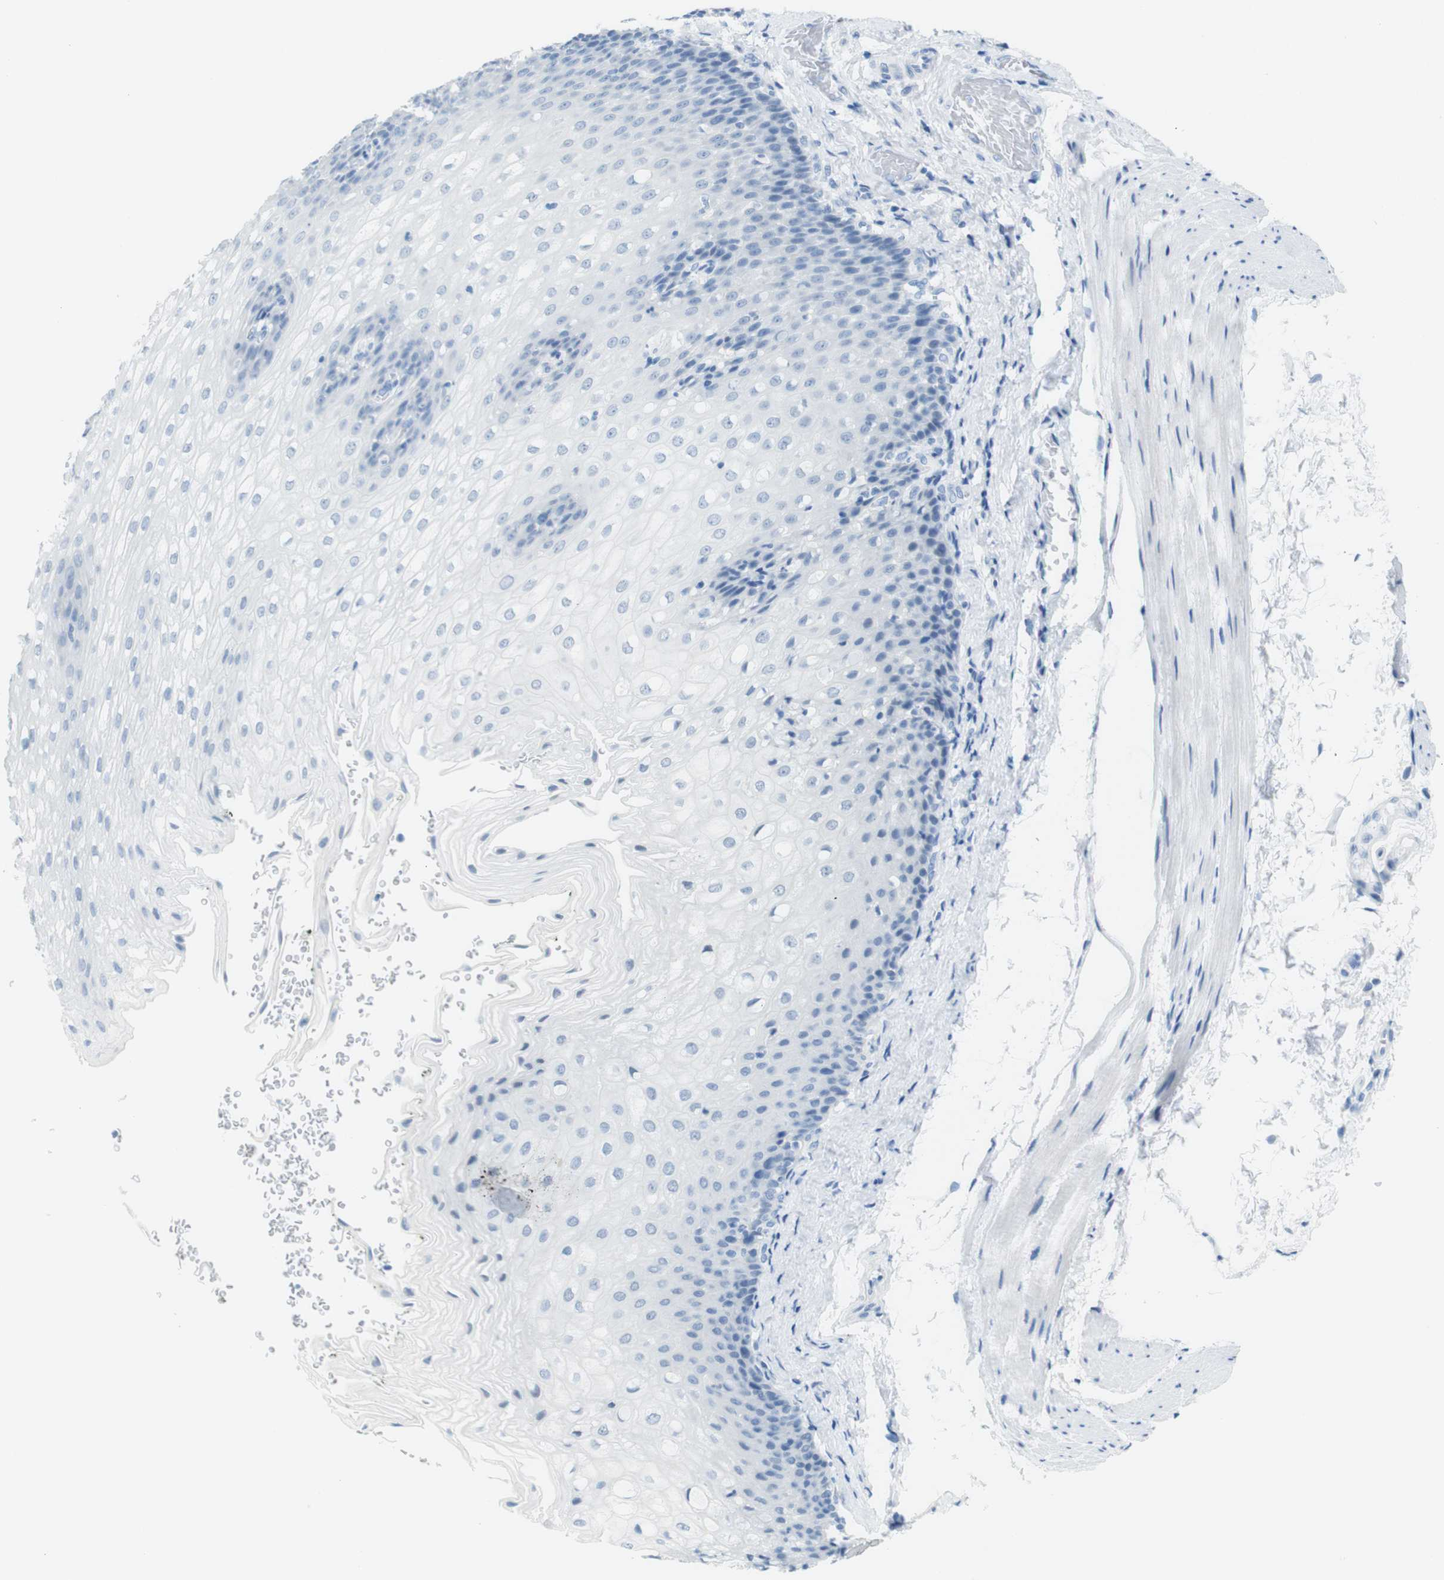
{"staining": {"intensity": "negative", "quantity": "none", "location": "none"}, "tissue": "esophagus", "cell_type": "Squamous epithelial cells", "image_type": "normal", "snomed": [{"axis": "morphology", "description": "Normal tissue, NOS"}, {"axis": "topography", "description": "Esophagus"}], "caption": "Immunohistochemical staining of benign esophagus demonstrates no significant positivity in squamous epithelial cells. (DAB immunohistochemistry (IHC) with hematoxylin counter stain).", "gene": "OPN1SW", "patient": {"sex": "male", "age": 48}}